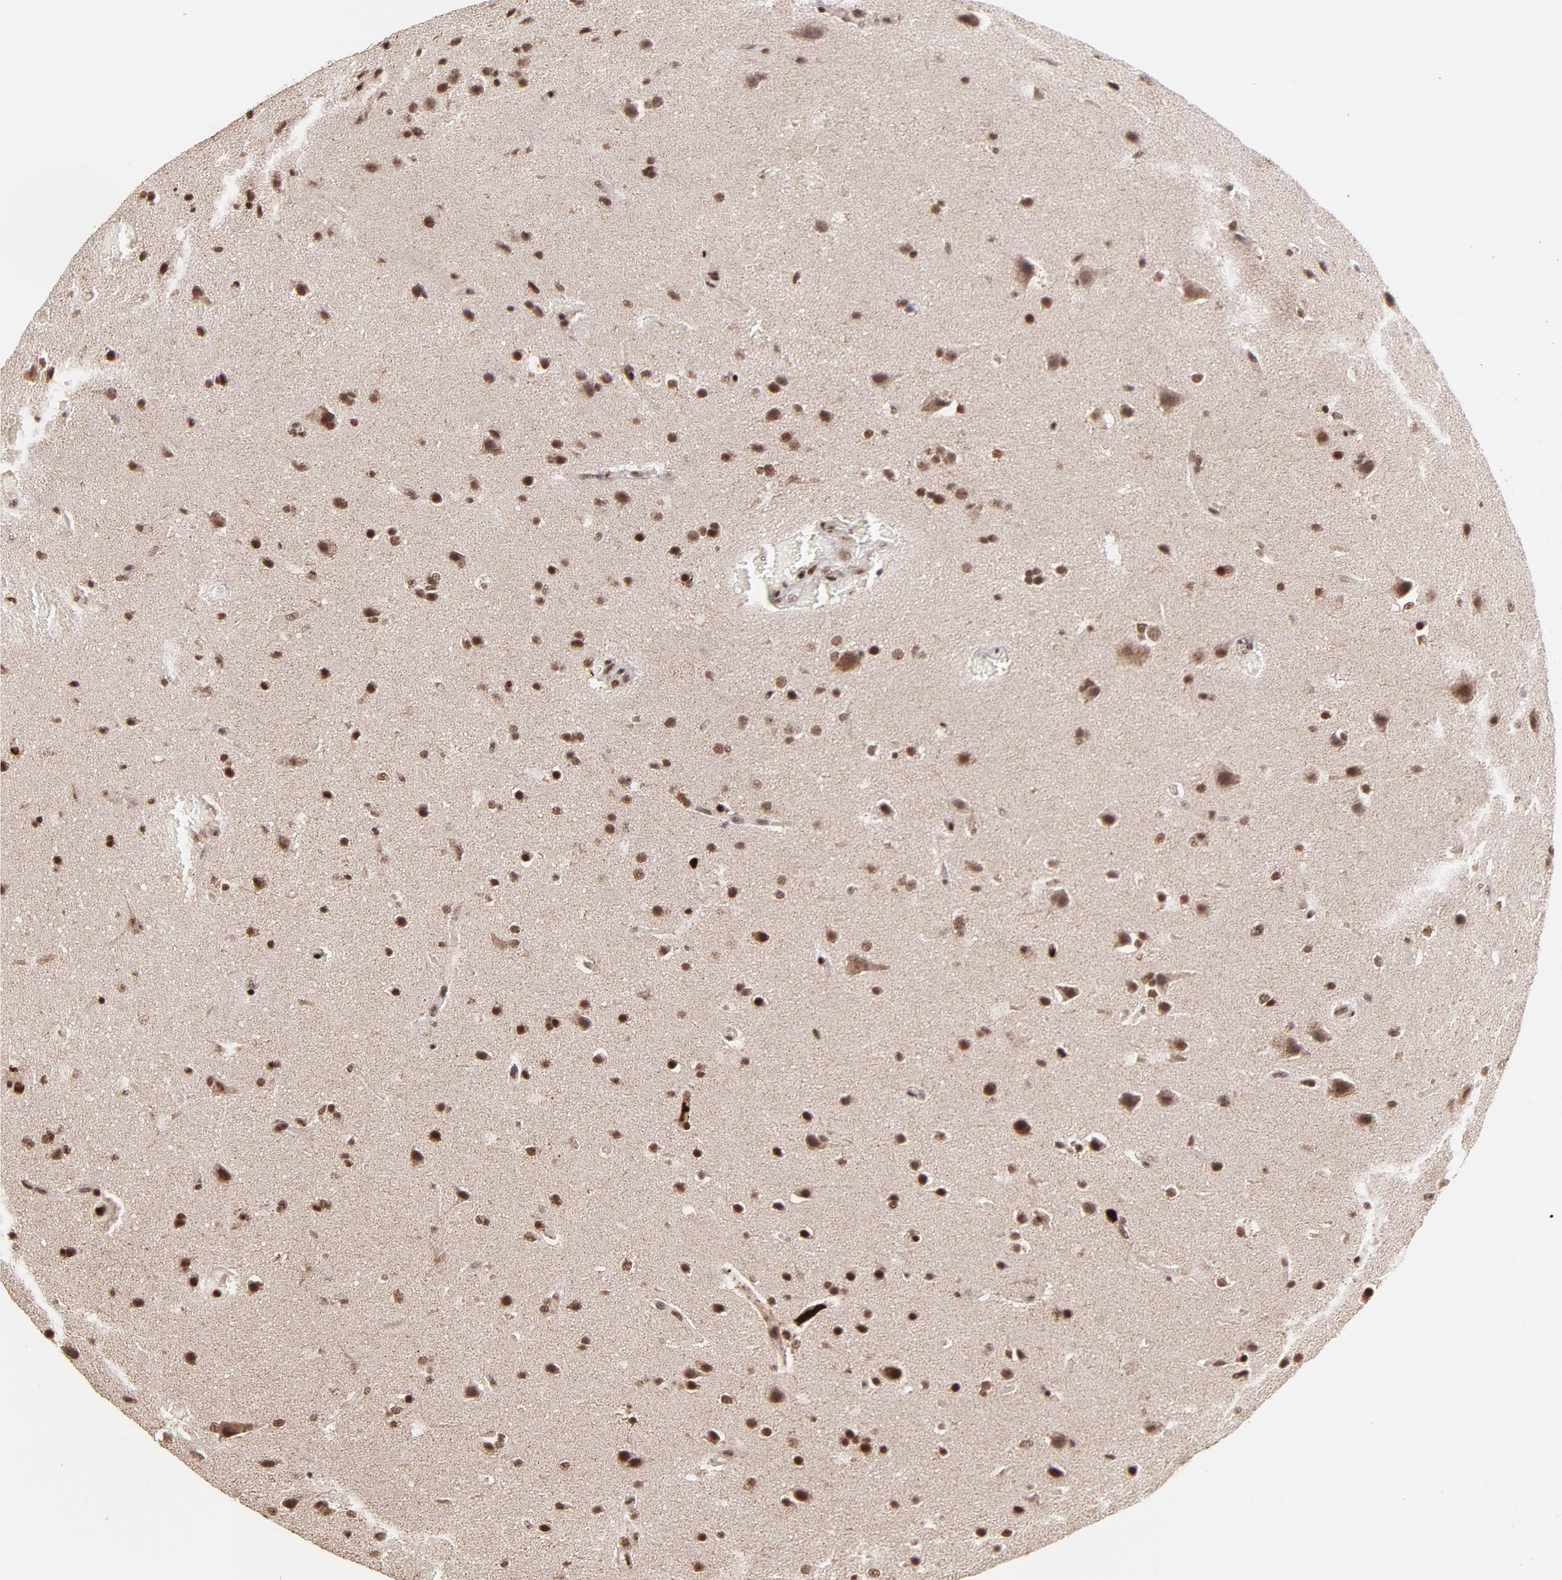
{"staining": {"intensity": "strong", "quantity": ">75%", "location": "cytoplasmic/membranous,nuclear"}, "tissue": "glioma", "cell_type": "Tumor cells", "image_type": "cancer", "snomed": [{"axis": "morphology", "description": "Glioma, malignant, Low grade"}, {"axis": "topography", "description": "Cerebral cortex"}], "caption": "DAB (3,3'-diaminobenzidine) immunohistochemical staining of human glioma demonstrates strong cytoplasmic/membranous and nuclear protein expression in approximately >75% of tumor cells. (DAB (3,3'-diaminobenzidine) = brown stain, brightfield microscopy at high magnification).", "gene": "ZFX", "patient": {"sex": "female", "age": 47}}